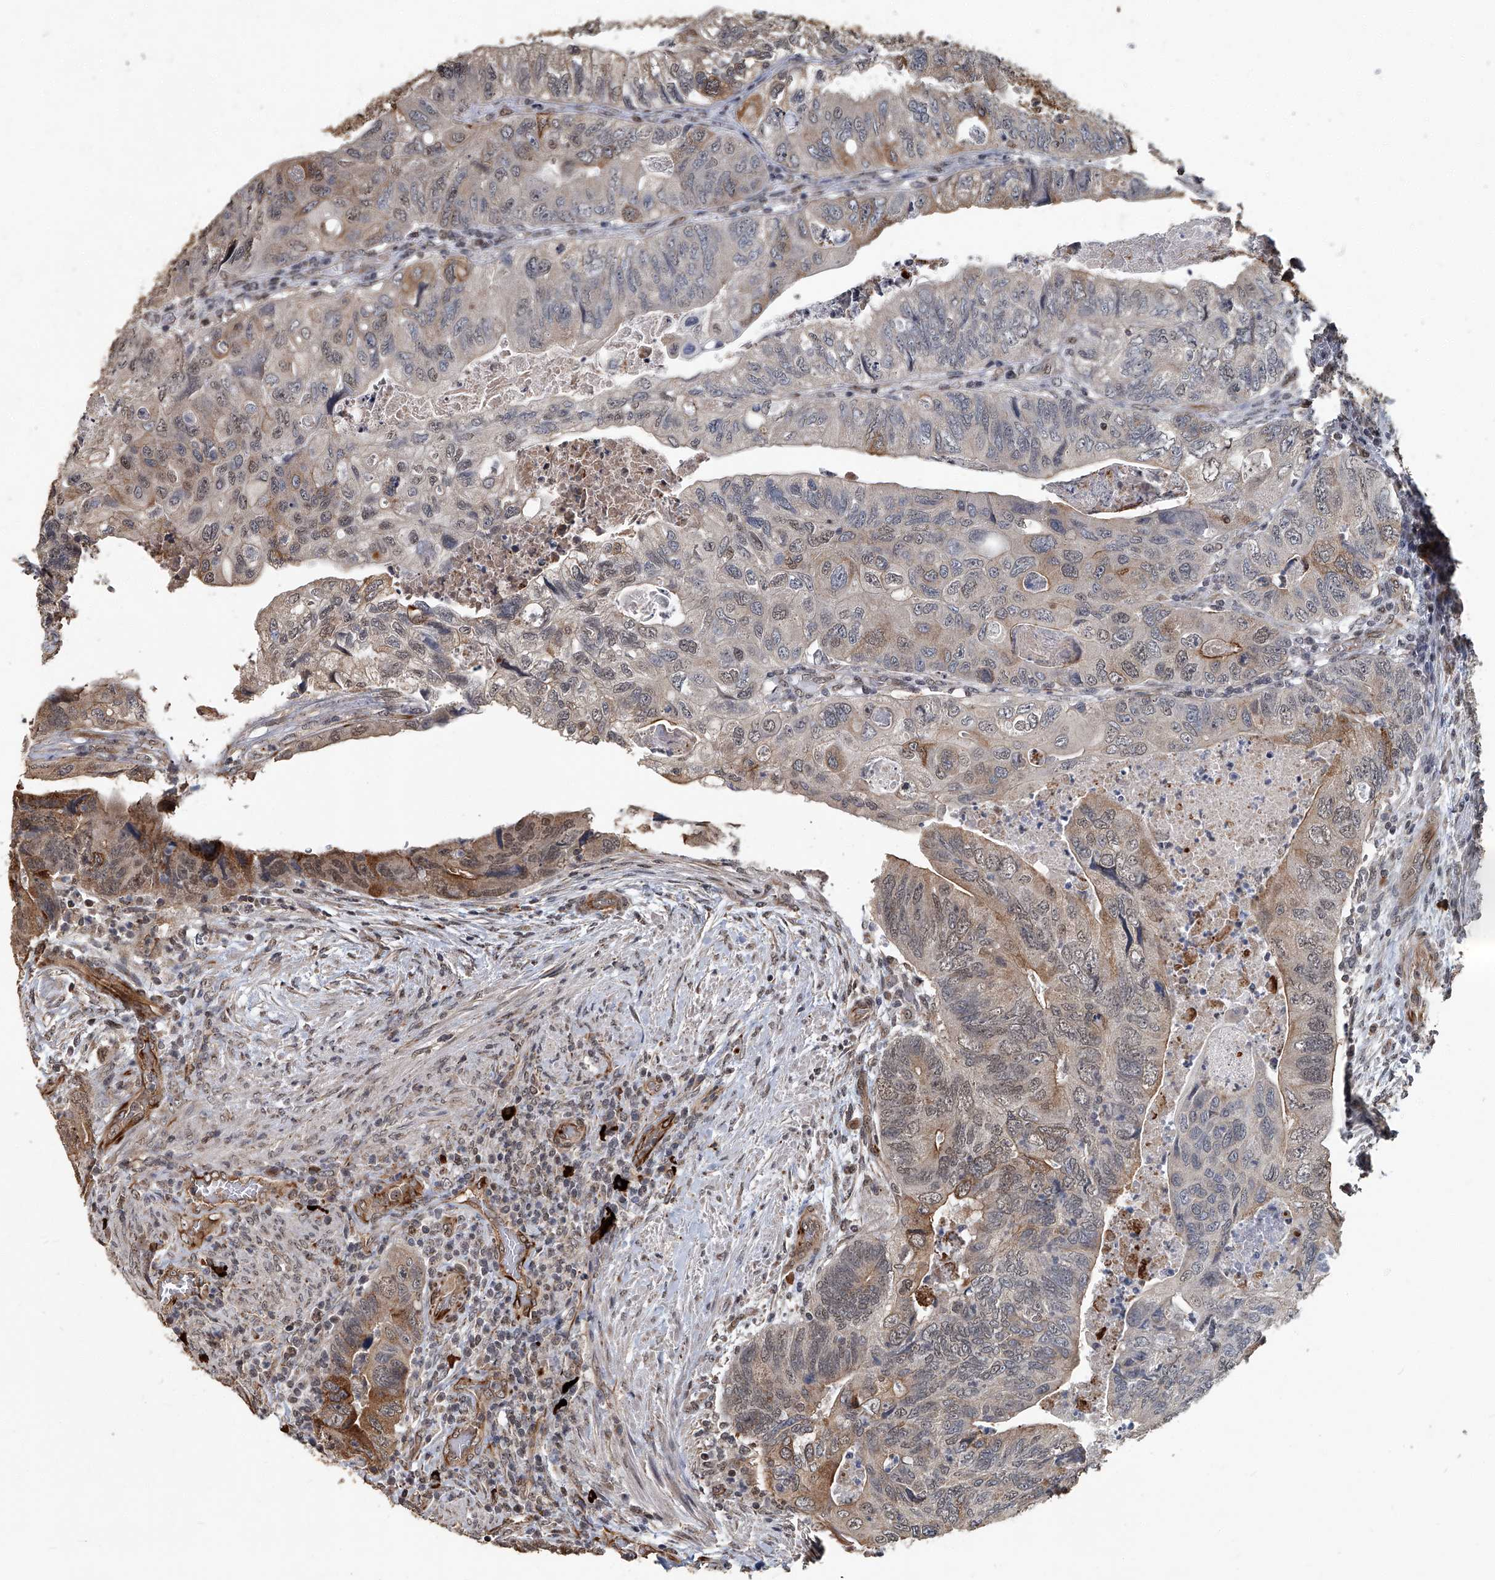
{"staining": {"intensity": "moderate", "quantity": "<25%", "location": "cytoplasmic/membranous,nuclear"}, "tissue": "colorectal cancer", "cell_type": "Tumor cells", "image_type": "cancer", "snomed": [{"axis": "morphology", "description": "Adenocarcinoma, NOS"}, {"axis": "topography", "description": "Rectum"}], "caption": "Immunohistochemical staining of human colorectal cancer shows low levels of moderate cytoplasmic/membranous and nuclear protein staining in about <25% of tumor cells.", "gene": "GPR132", "patient": {"sex": "male", "age": 63}}